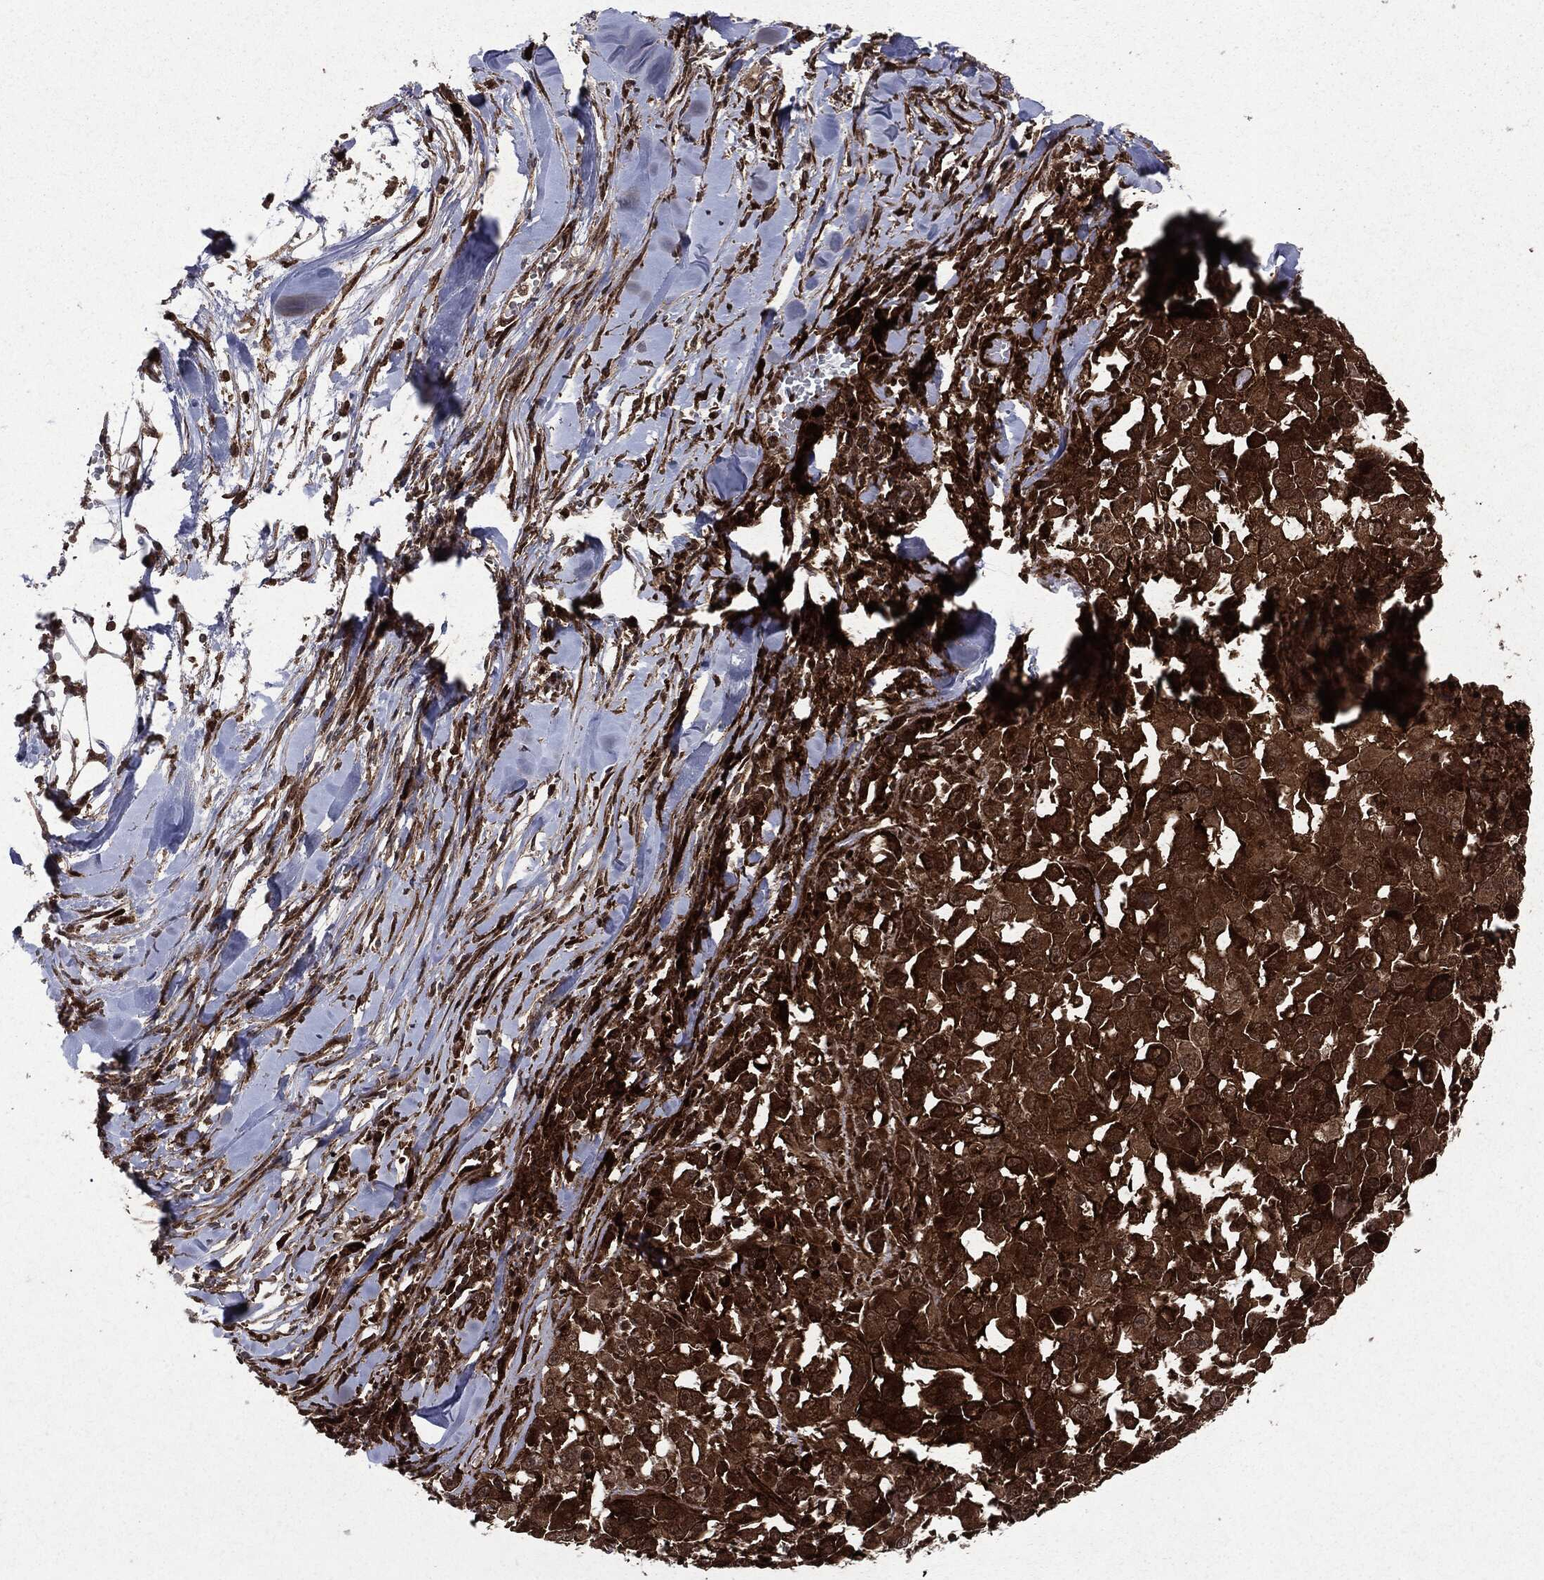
{"staining": {"intensity": "strong", "quantity": ">75%", "location": "cytoplasmic/membranous"}, "tissue": "melanoma", "cell_type": "Tumor cells", "image_type": "cancer", "snomed": [{"axis": "morphology", "description": "Malignant melanoma, Metastatic site"}, {"axis": "topography", "description": "Lymph node"}], "caption": "IHC of human melanoma shows high levels of strong cytoplasmic/membranous staining in about >75% of tumor cells.", "gene": "OTUB1", "patient": {"sex": "male", "age": 50}}